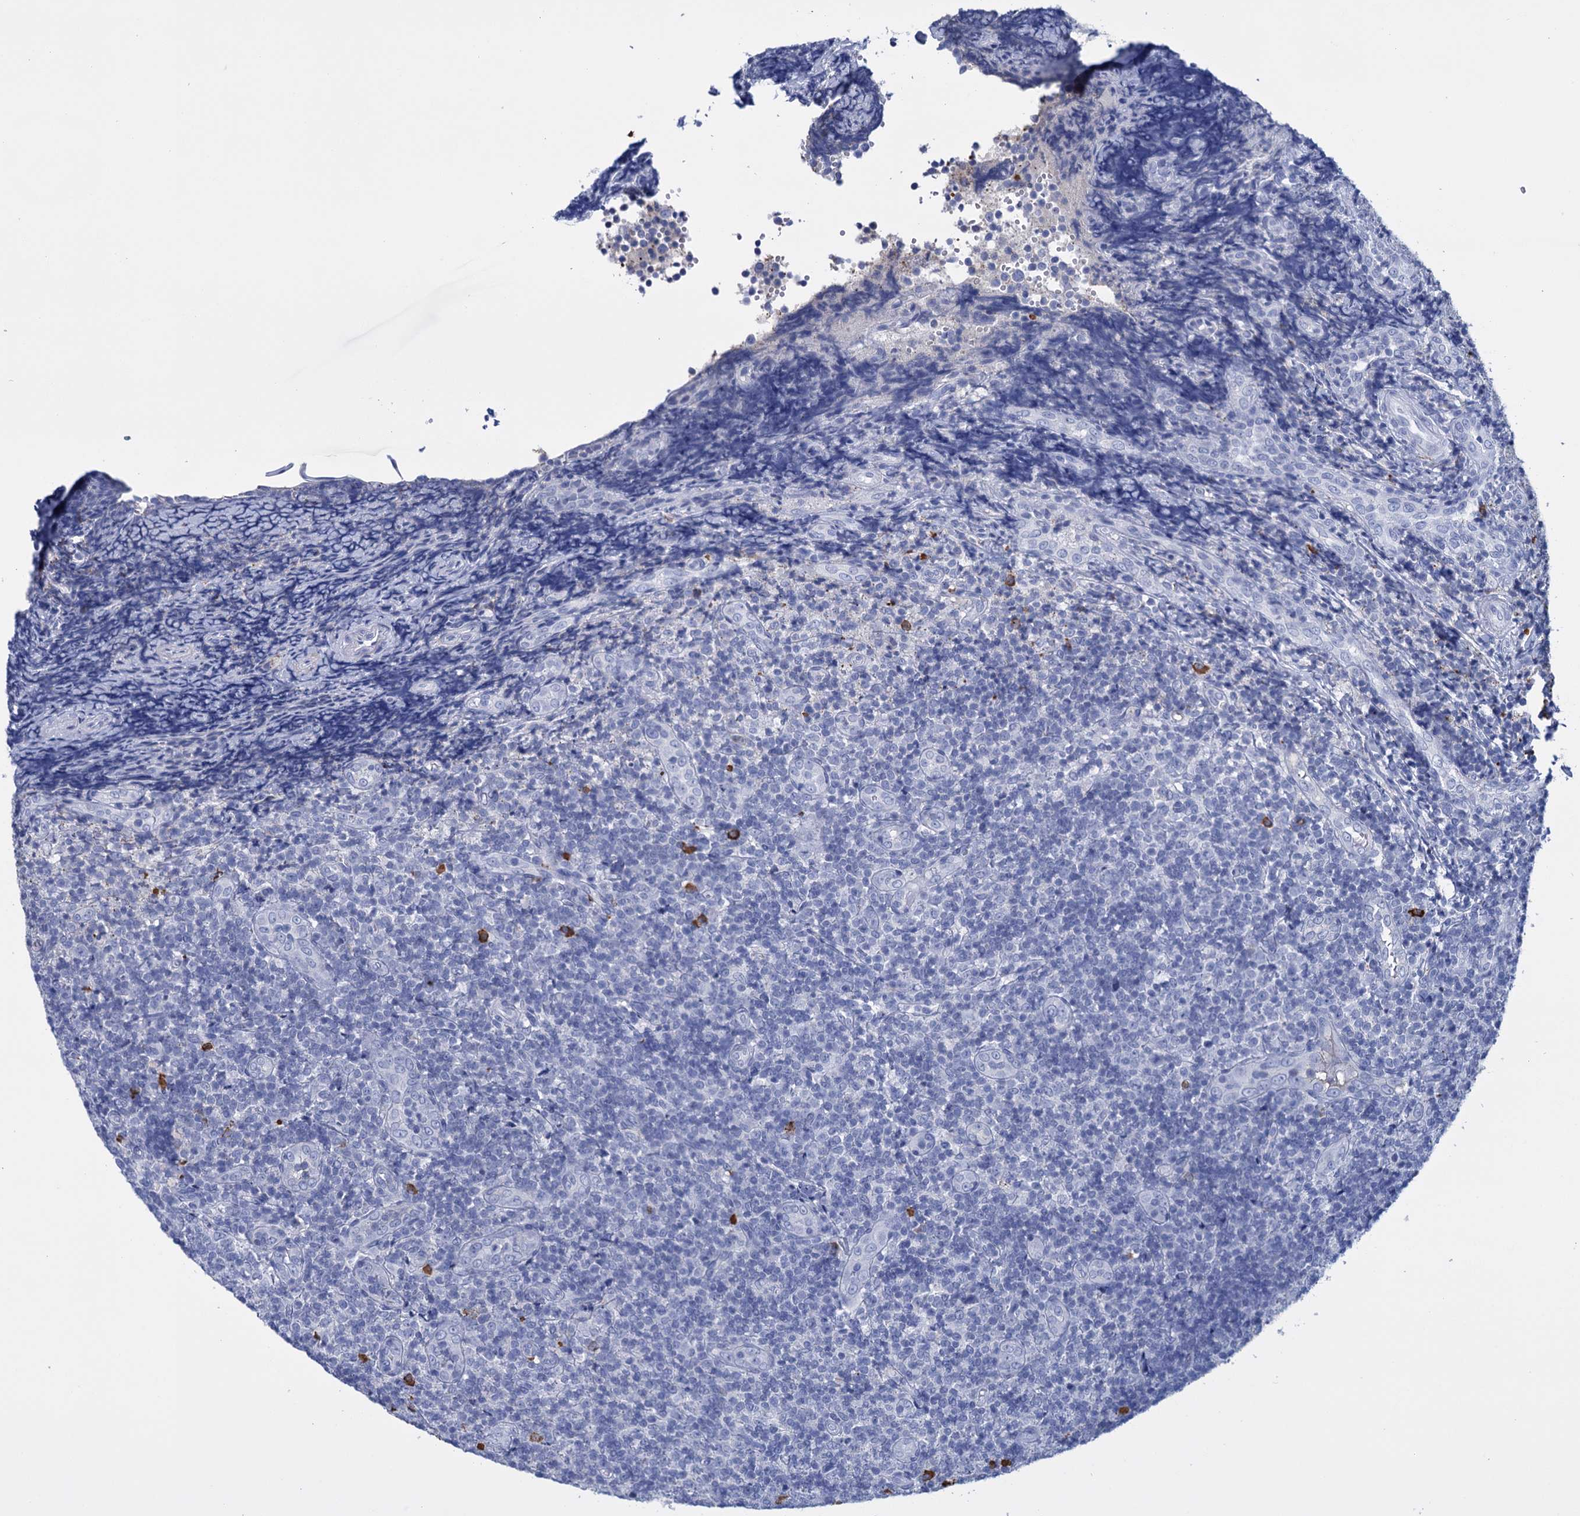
{"staining": {"intensity": "negative", "quantity": "none", "location": "none"}, "tissue": "tonsil", "cell_type": "Germinal center cells", "image_type": "normal", "snomed": [{"axis": "morphology", "description": "Normal tissue, NOS"}, {"axis": "topography", "description": "Tonsil"}], "caption": "This histopathology image is of unremarkable tonsil stained with immunohistochemistry to label a protein in brown with the nuclei are counter-stained blue. There is no expression in germinal center cells. (DAB (3,3'-diaminobenzidine) immunohistochemistry (IHC), high magnification).", "gene": "FBXW12", "patient": {"sex": "female", "age": 19}}